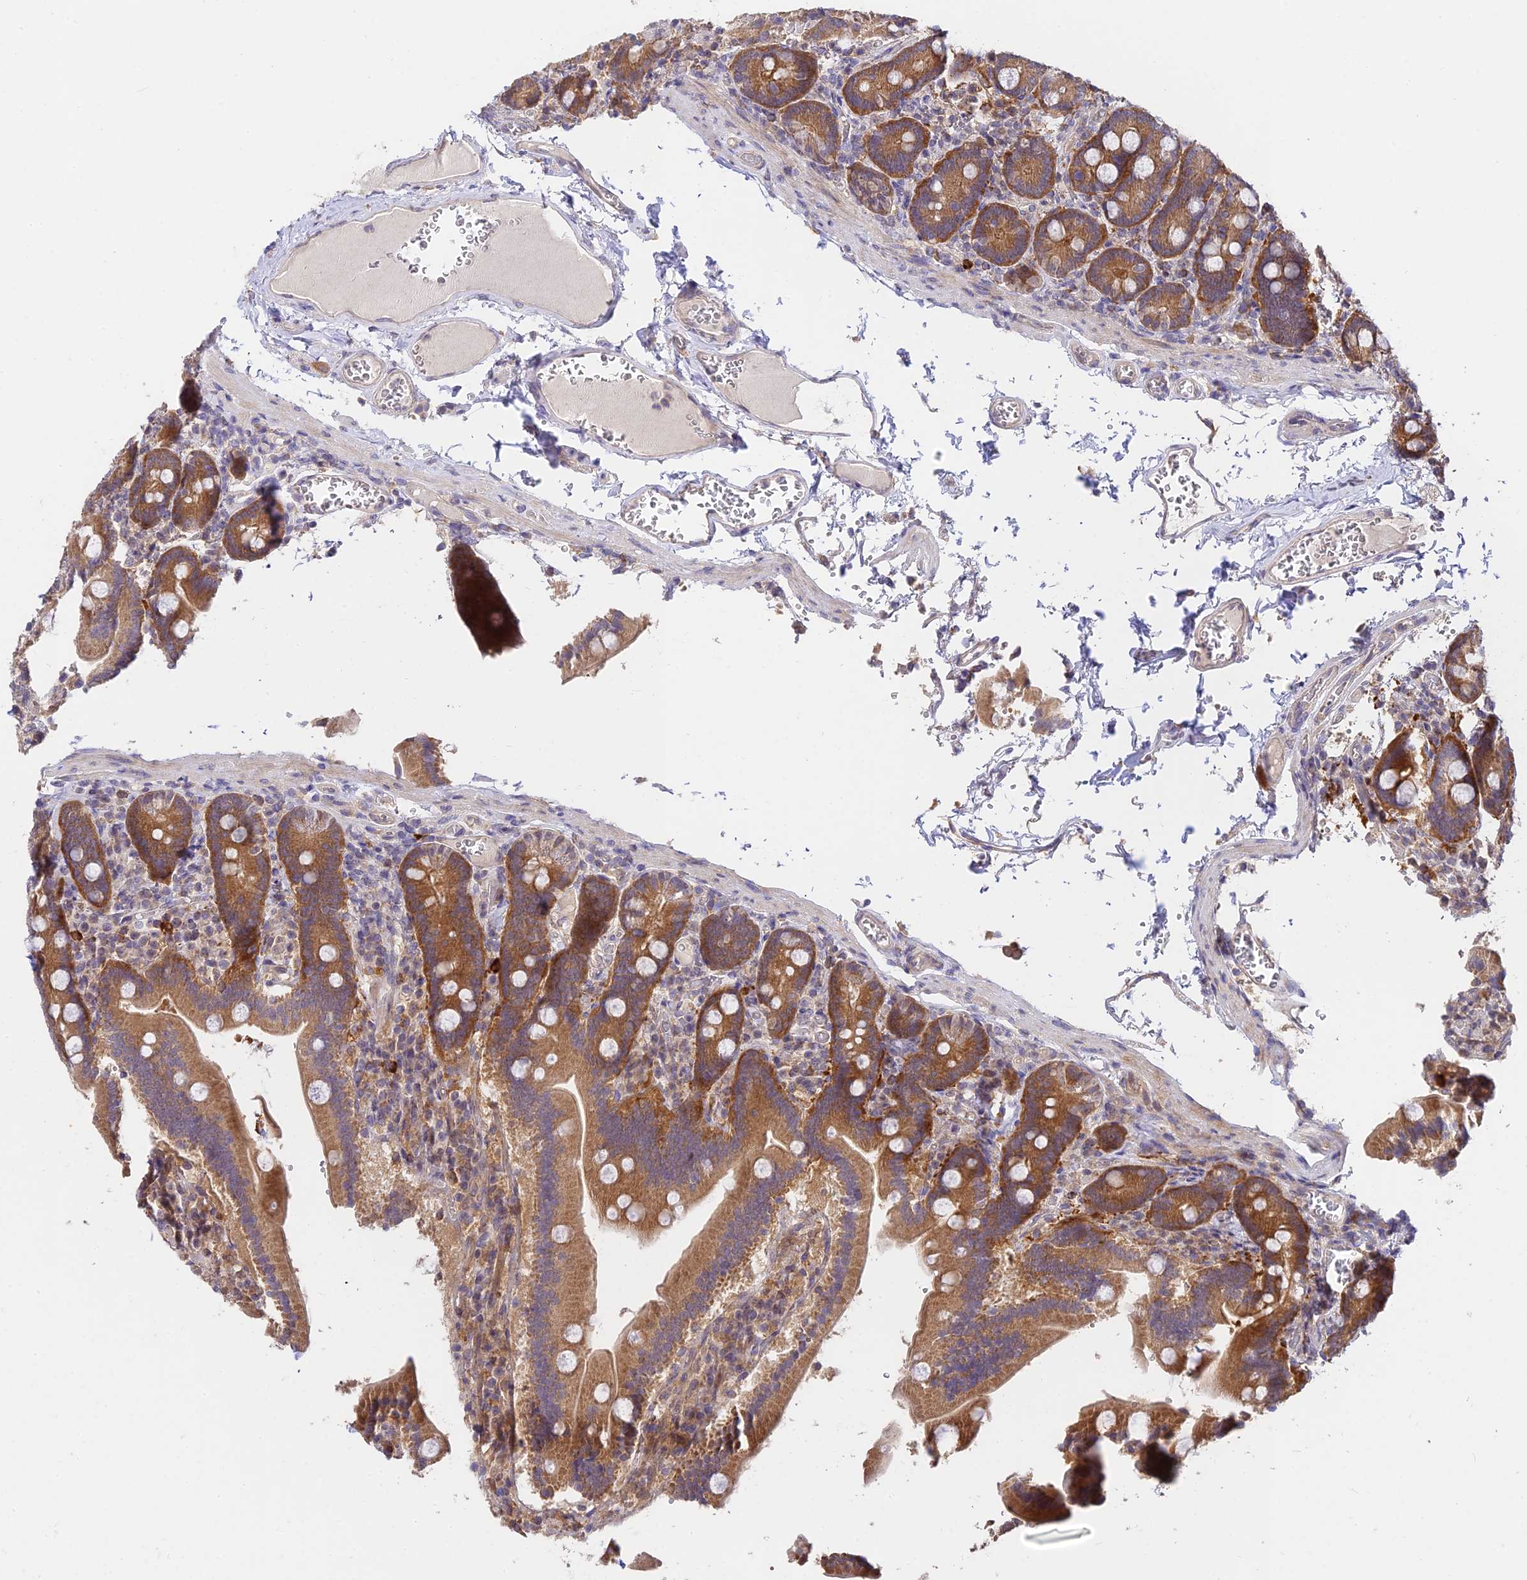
{"staining": {"intensity": "strong", "quantity": ">75%", "location": "cytoplasmic/membranous"}, "tissue": "duodenum", "cell_type": "Glandular cells", "image_type": "normal", "snomed": [{"axis": "morphology", "description": "Normal tissue, NOS"}, {"axis": "topography", "description": "Duodenum"}], "caption": "Immunohistochemical staining of unremarkable duodenum exhibits strong cytoplasmic/membranous protein expression in about >75% of glandular cells.", "gene": "C3orf20", "patient": {"sex": "female", "age": 62}}